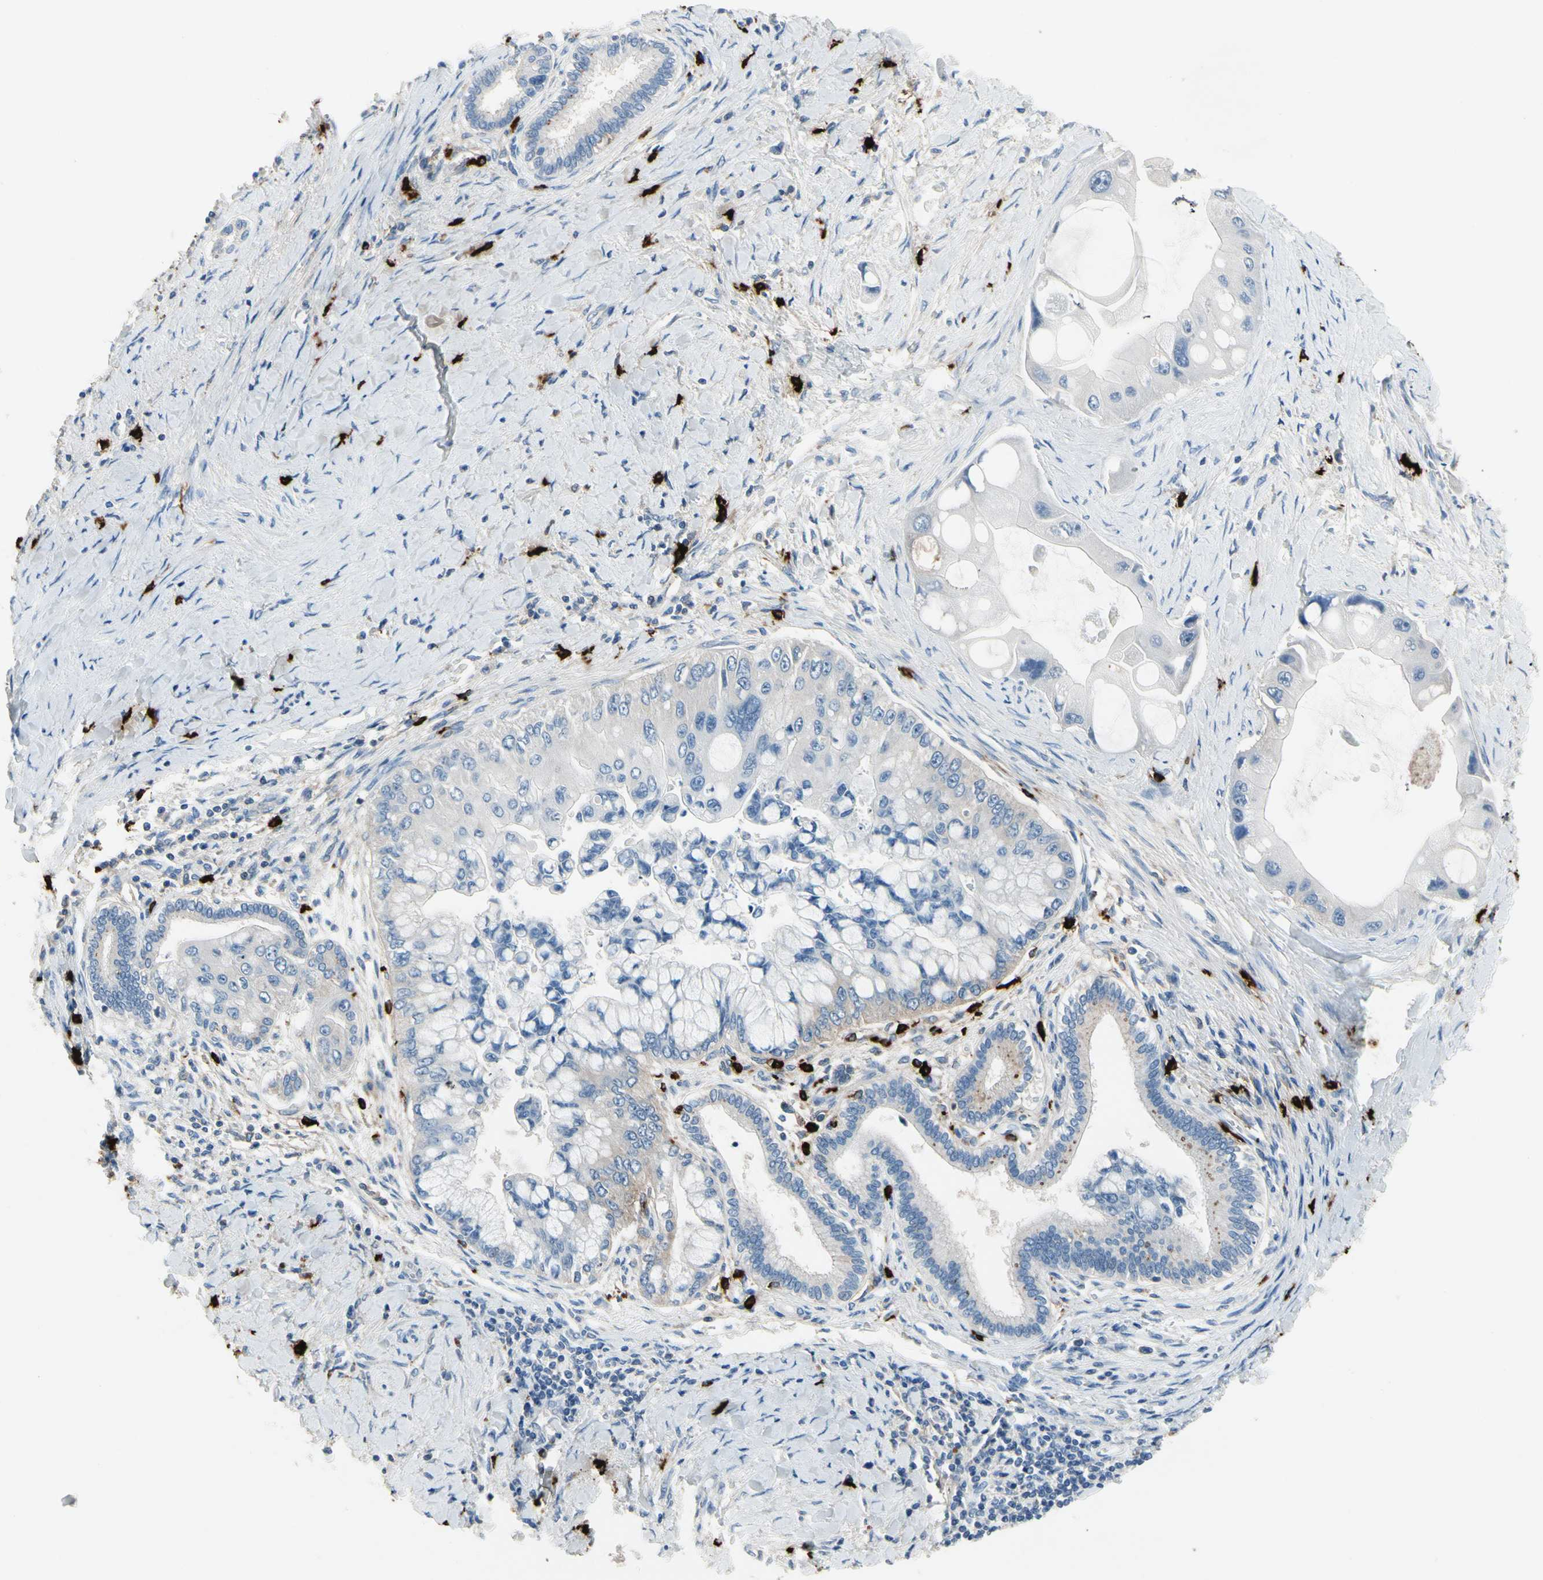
{"staining": {"intensity": "negative", "quantity": "none", "location": "none"}, "tissue": "liver cancer", "cell_type": "Tumor cells", "image_type": "cancer", "snomed": [{"axis": "morphology", "description": "Normal tissue, NOS"}, {"axis": "morphology", "description": "Cholangiocarcinoma"}, {"axis": "topography", "description": "Liver"}, {"axis": "topography", "description": "Peripheral nerve tissue"}], "caption": "This photomicrograph is of liver cholangiocarcinoma stained with immunohistochemistry (IHC) to label a protein in brown with the nuclei are counter-stained blue. There is no positivity in tumor cells. The staining was performed using DAB (3,3'-diaminobenzidine) to visualize the protein expression in brown, while the nuclei were stained in blue with hematoxylin (Magnification: 20x).", "gene": "CPA3", "patient": {"sex": "male", "age": 50}}